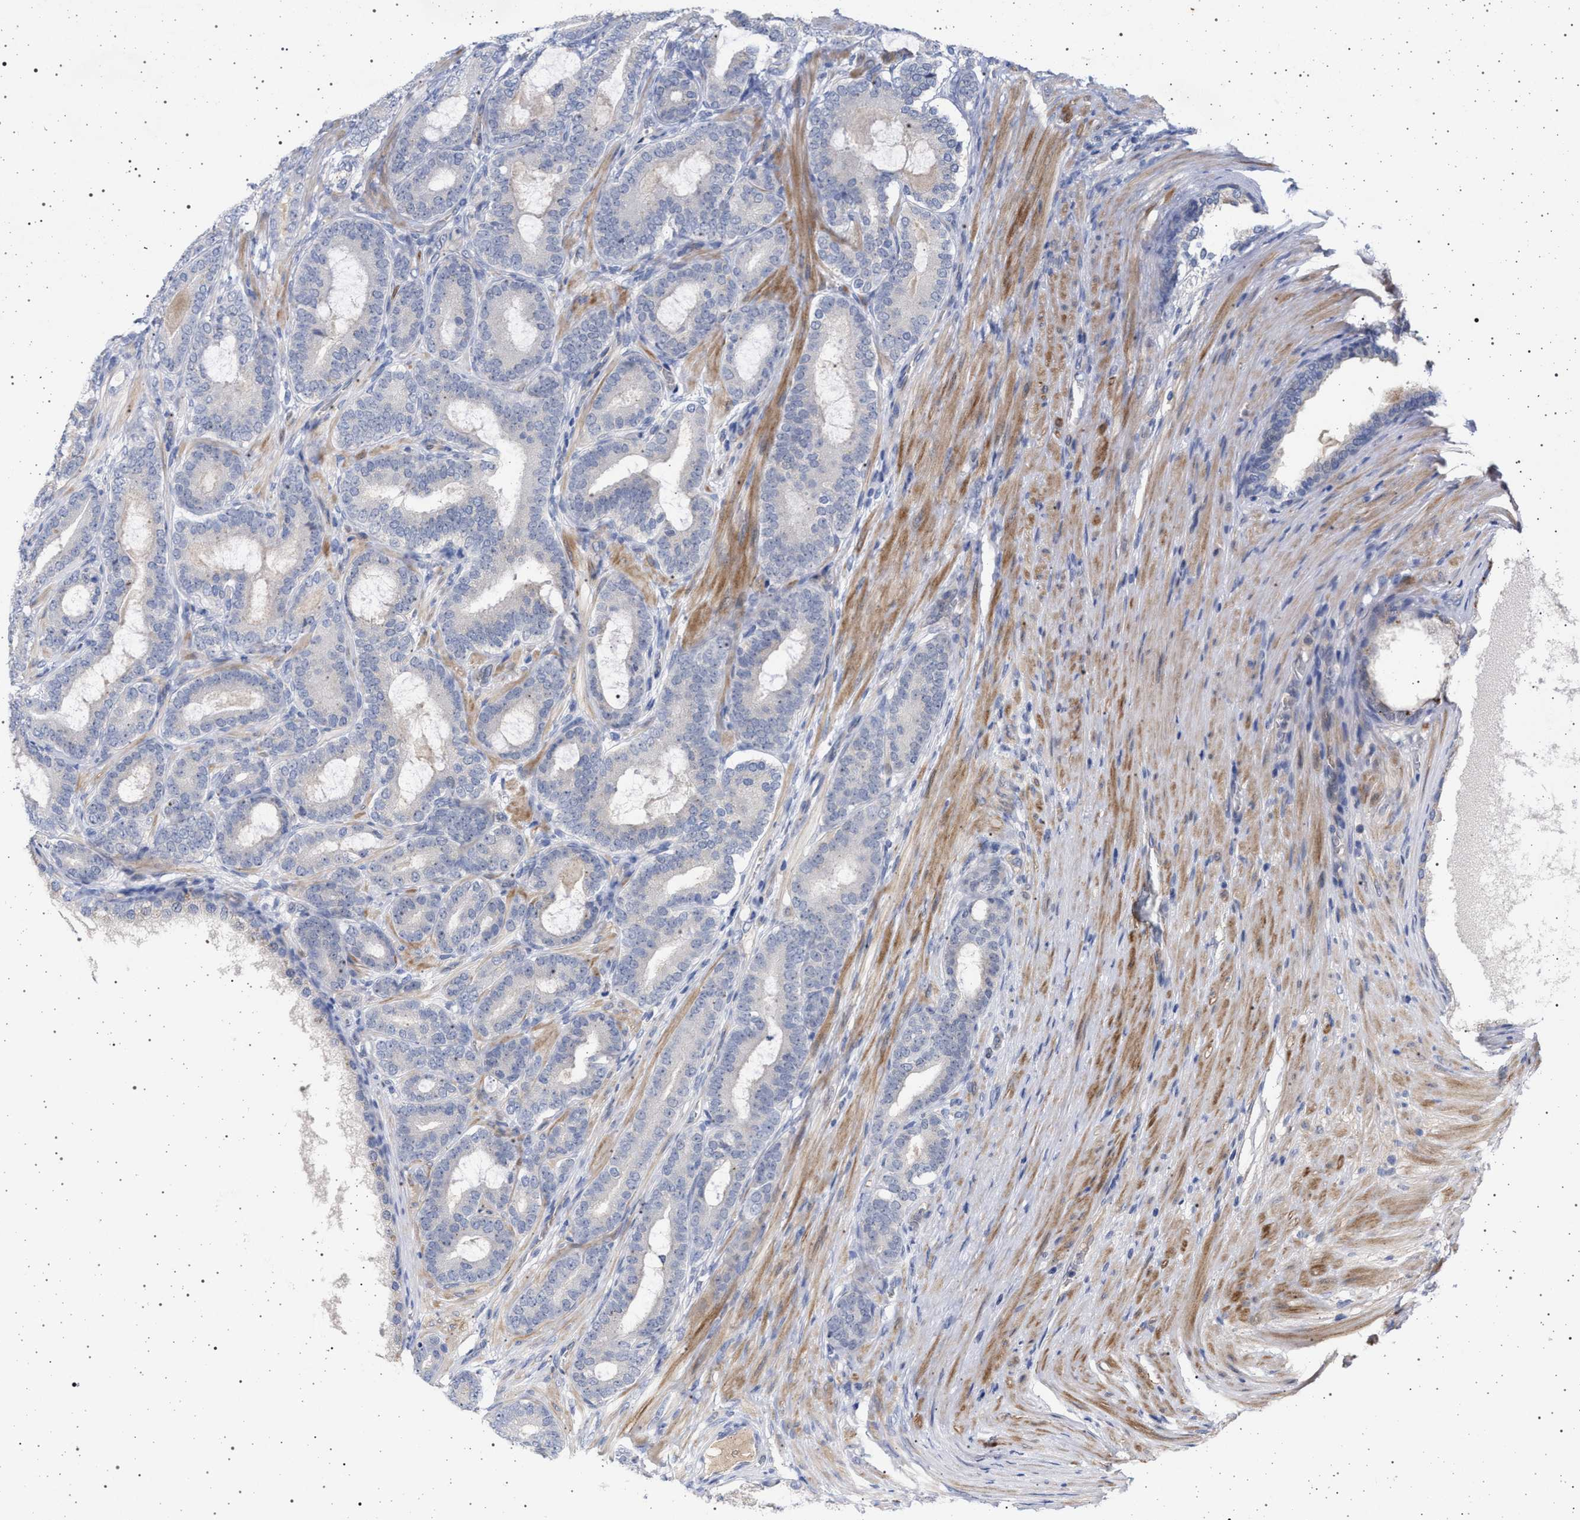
{"staining": {"intensity": "negative", "quantity": "none", "location": "none"}, "tissue": "prostate cancer", "cell_type": "Tumor cells", "image_type": "cancer", "snomed": [{"axis": "morphology", "description": "Adenocarcinoma, High grade"}, {"axis": "topography", "description": "Prostate"}], "caption": "Adenocarcinoma (high-grade) (prostate) stained for a protein using immunohistochemistry (IHC) shows no staining tumor cells.", "gene": "RBM48", "patient": {"sex": "male", "age": 60}}